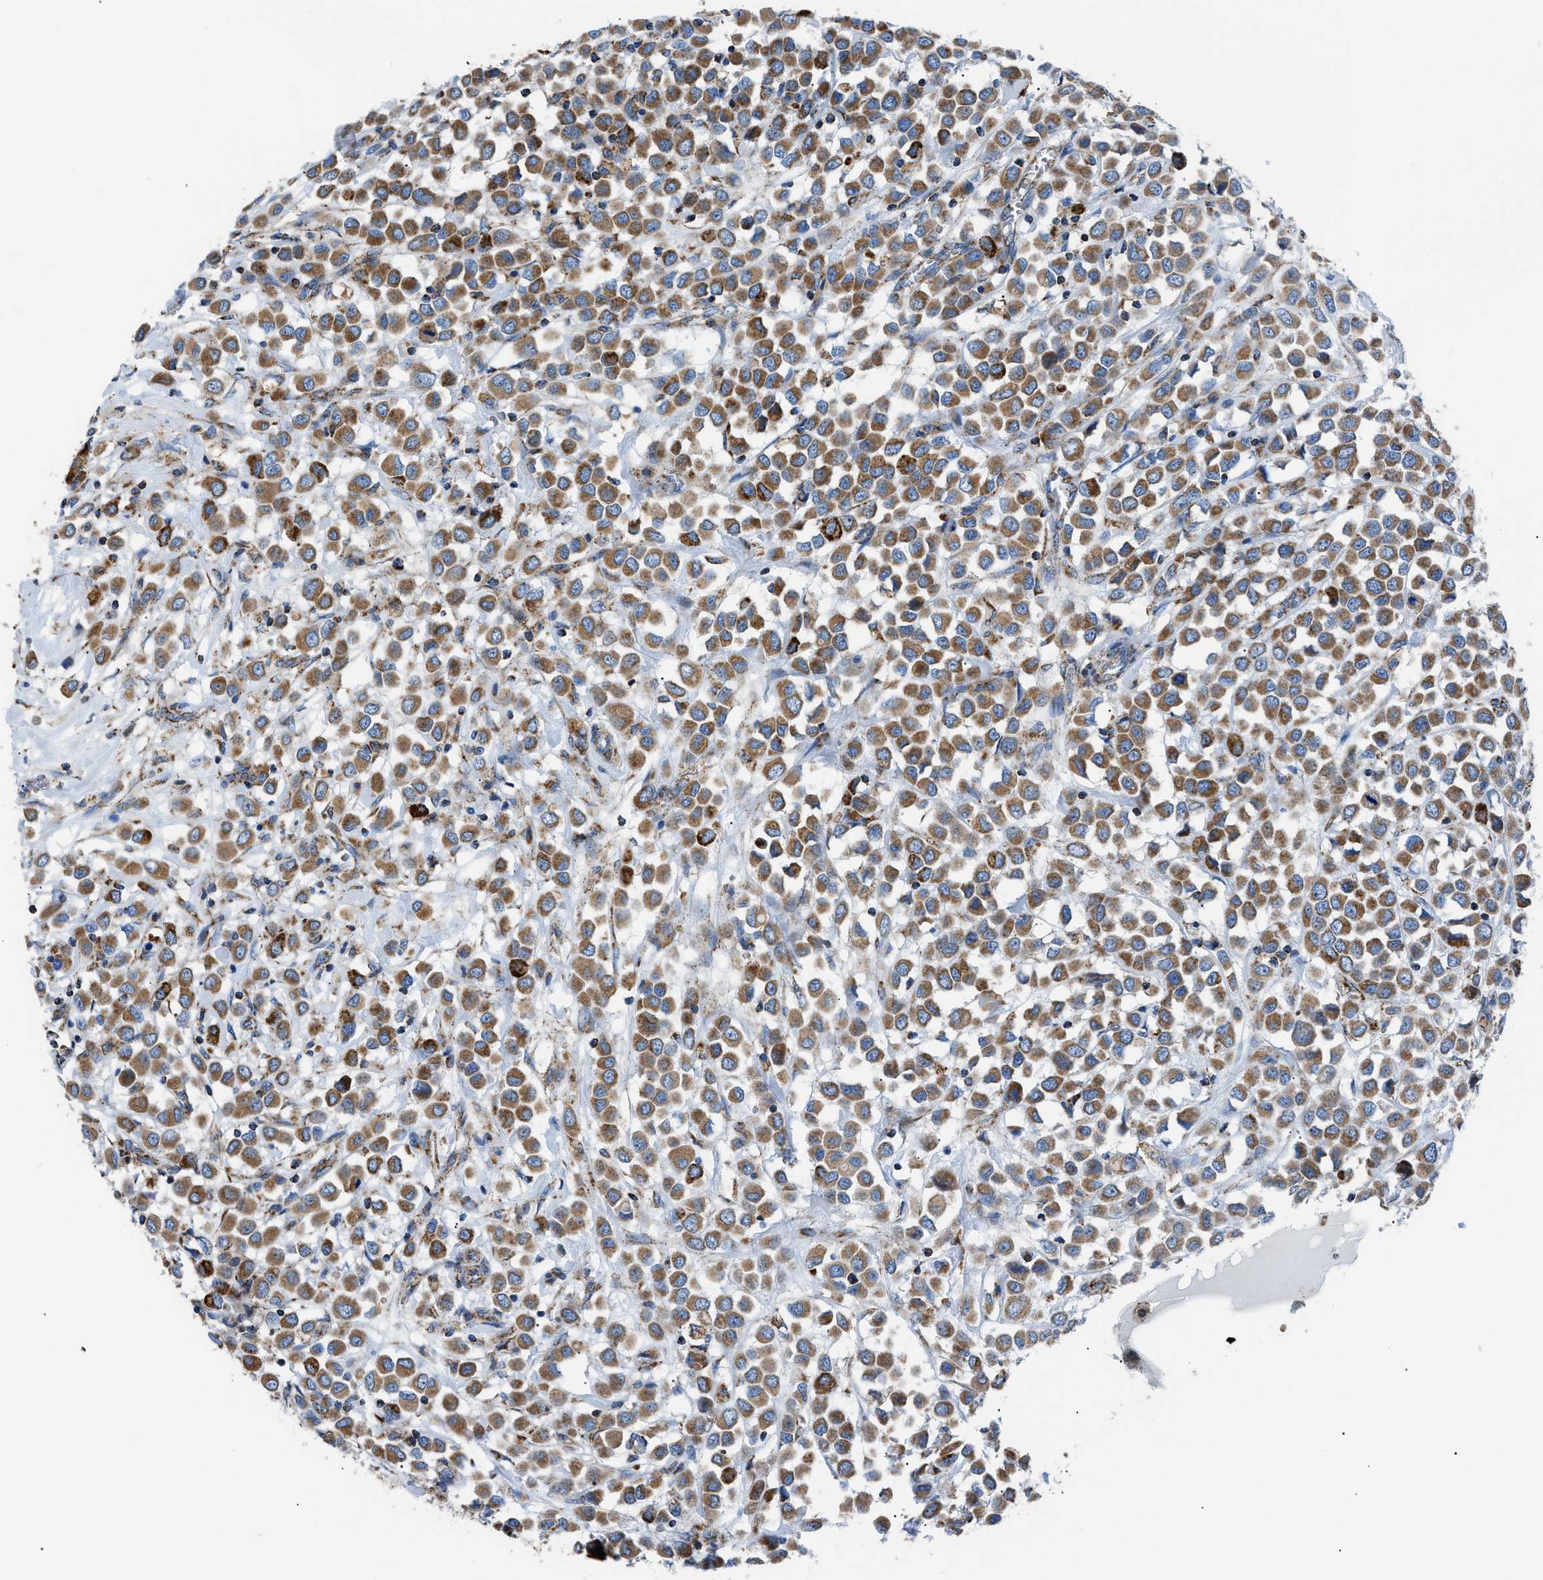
{"staining": {"intensity": "moderate", "quantity": ">75%", "location": "cytoplasmic/membranous"}, "tissue": "breast cancer", "cell_type": "Tumor cells", "image_type": "cancer", "snomed": [{"axis": "morphology", "description": "Duct carcinoma"}, {"axis": "topography", "description": "Breast"}], "caption": "Breast intraductal carcinoma stained with a brown dye reveals moderate cytoplasmic/membranous positive positivity in approximately >75% of tumor cells.", "gene": "PHB2", "patient": {"sex": "female", "age": 61}}